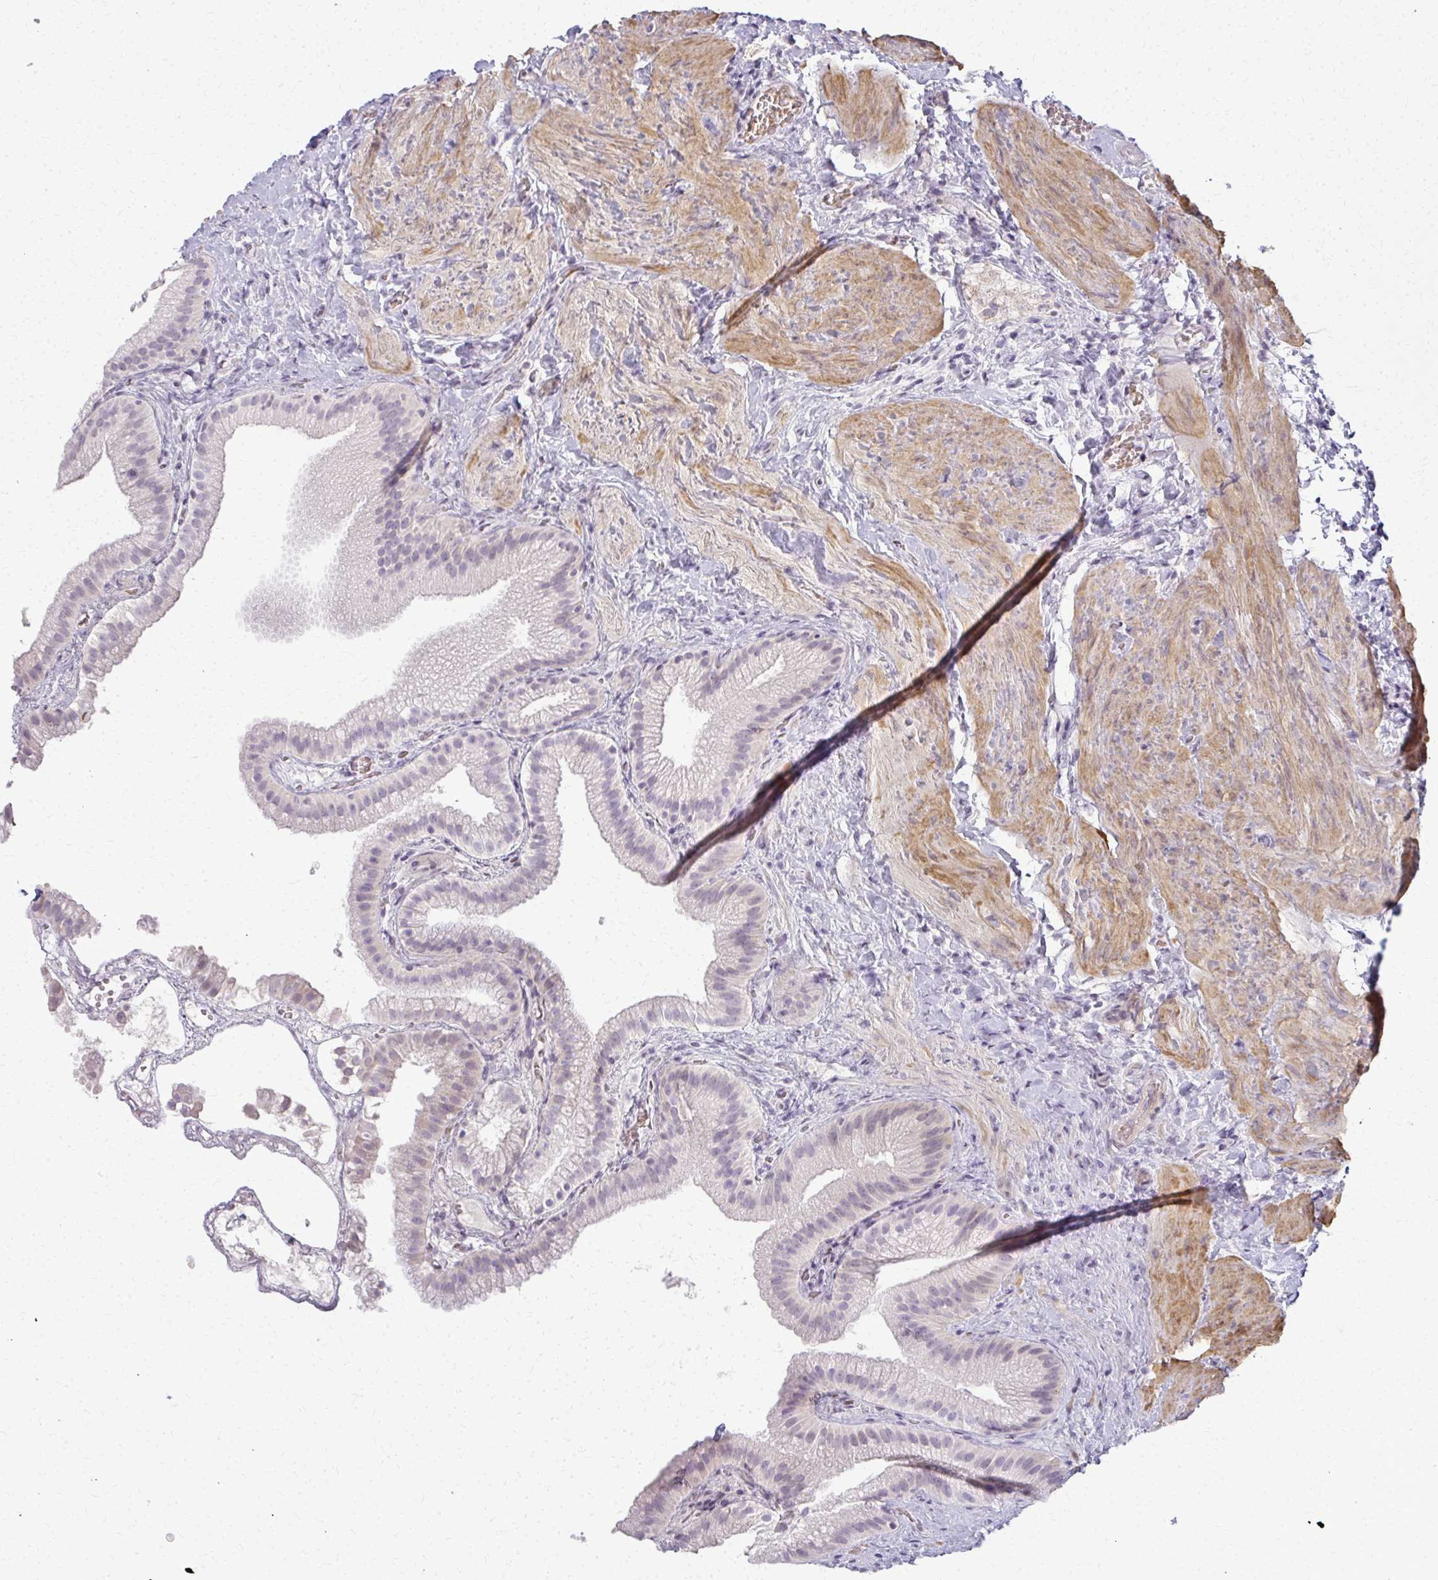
{"staining": {"intensity": "negative", "quantity": "none", "location": "none"}, "tissue": "gallbladder", "cell_type": "Glandular cells", "image_type": "normal", "snomed": [{"axis": "morphology", "description": "Normal tissue, NOS"}, {"axis": "topography", "description": "Gallbladder"}], "caption": "Immunohistochemistry (IHC) of unremarkable human gallbladder demonstrates no staining in glandular cells.", "gene": "CA3", "patient": {"sex": "female", "age": 63}}